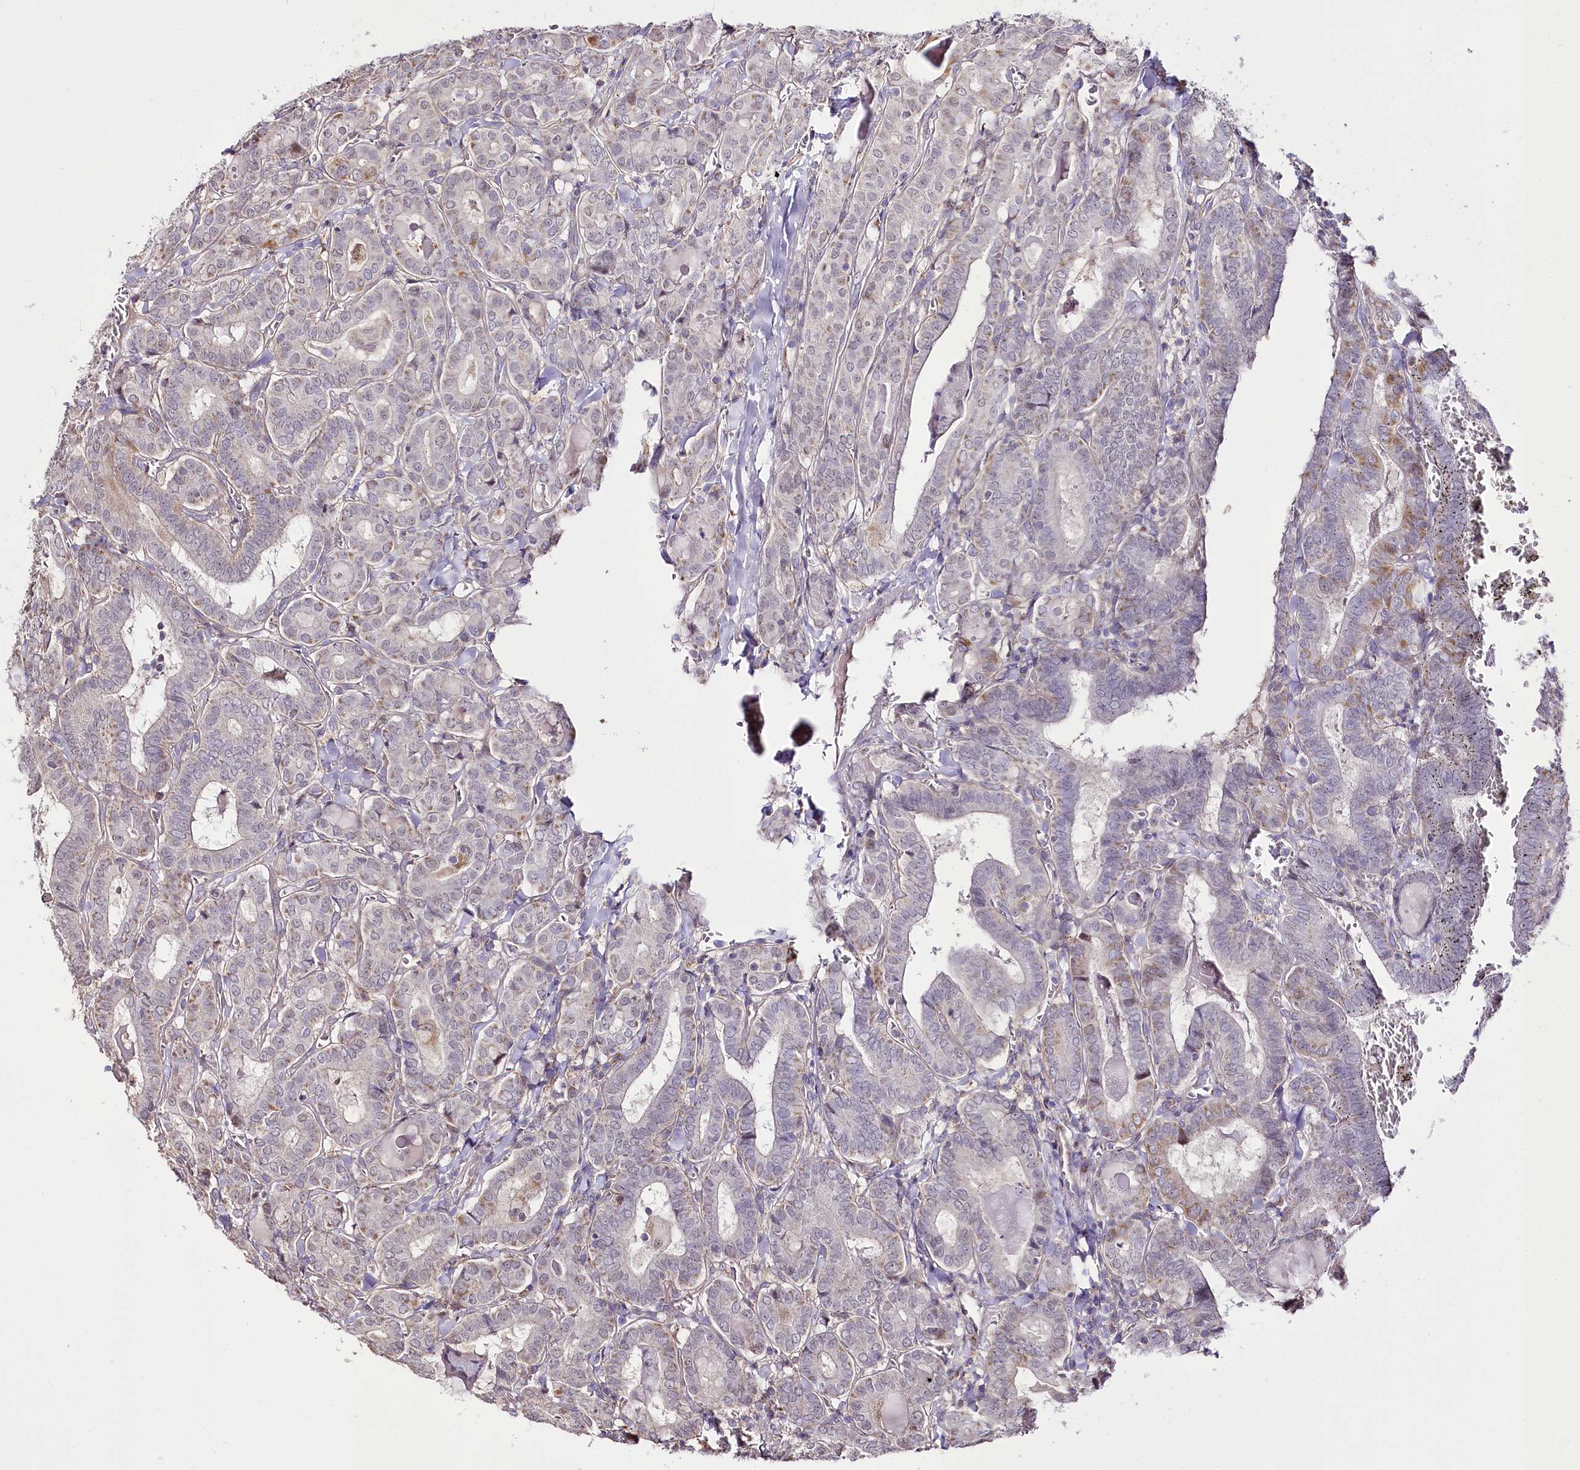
{"staining": {"intensity": "negative", "quantity": "none", "location": "none"}, "tissue": "thyroid cancer", "cell_type": "Tumor cells", "image_type": "cancer", "snomed": [{"axis": "morphology", "description": "Papillary adenocarcinoma, NOS"}, {"axis": "topography", "description": "Thyroid gland"}], "caption": "Thyroid papillary adenocarcinoma was stained to show a protein in brown. There is no significant staining in tumor cells.", "gene": "ZNF226", "patient": {"sex": "female", "age": 72}}